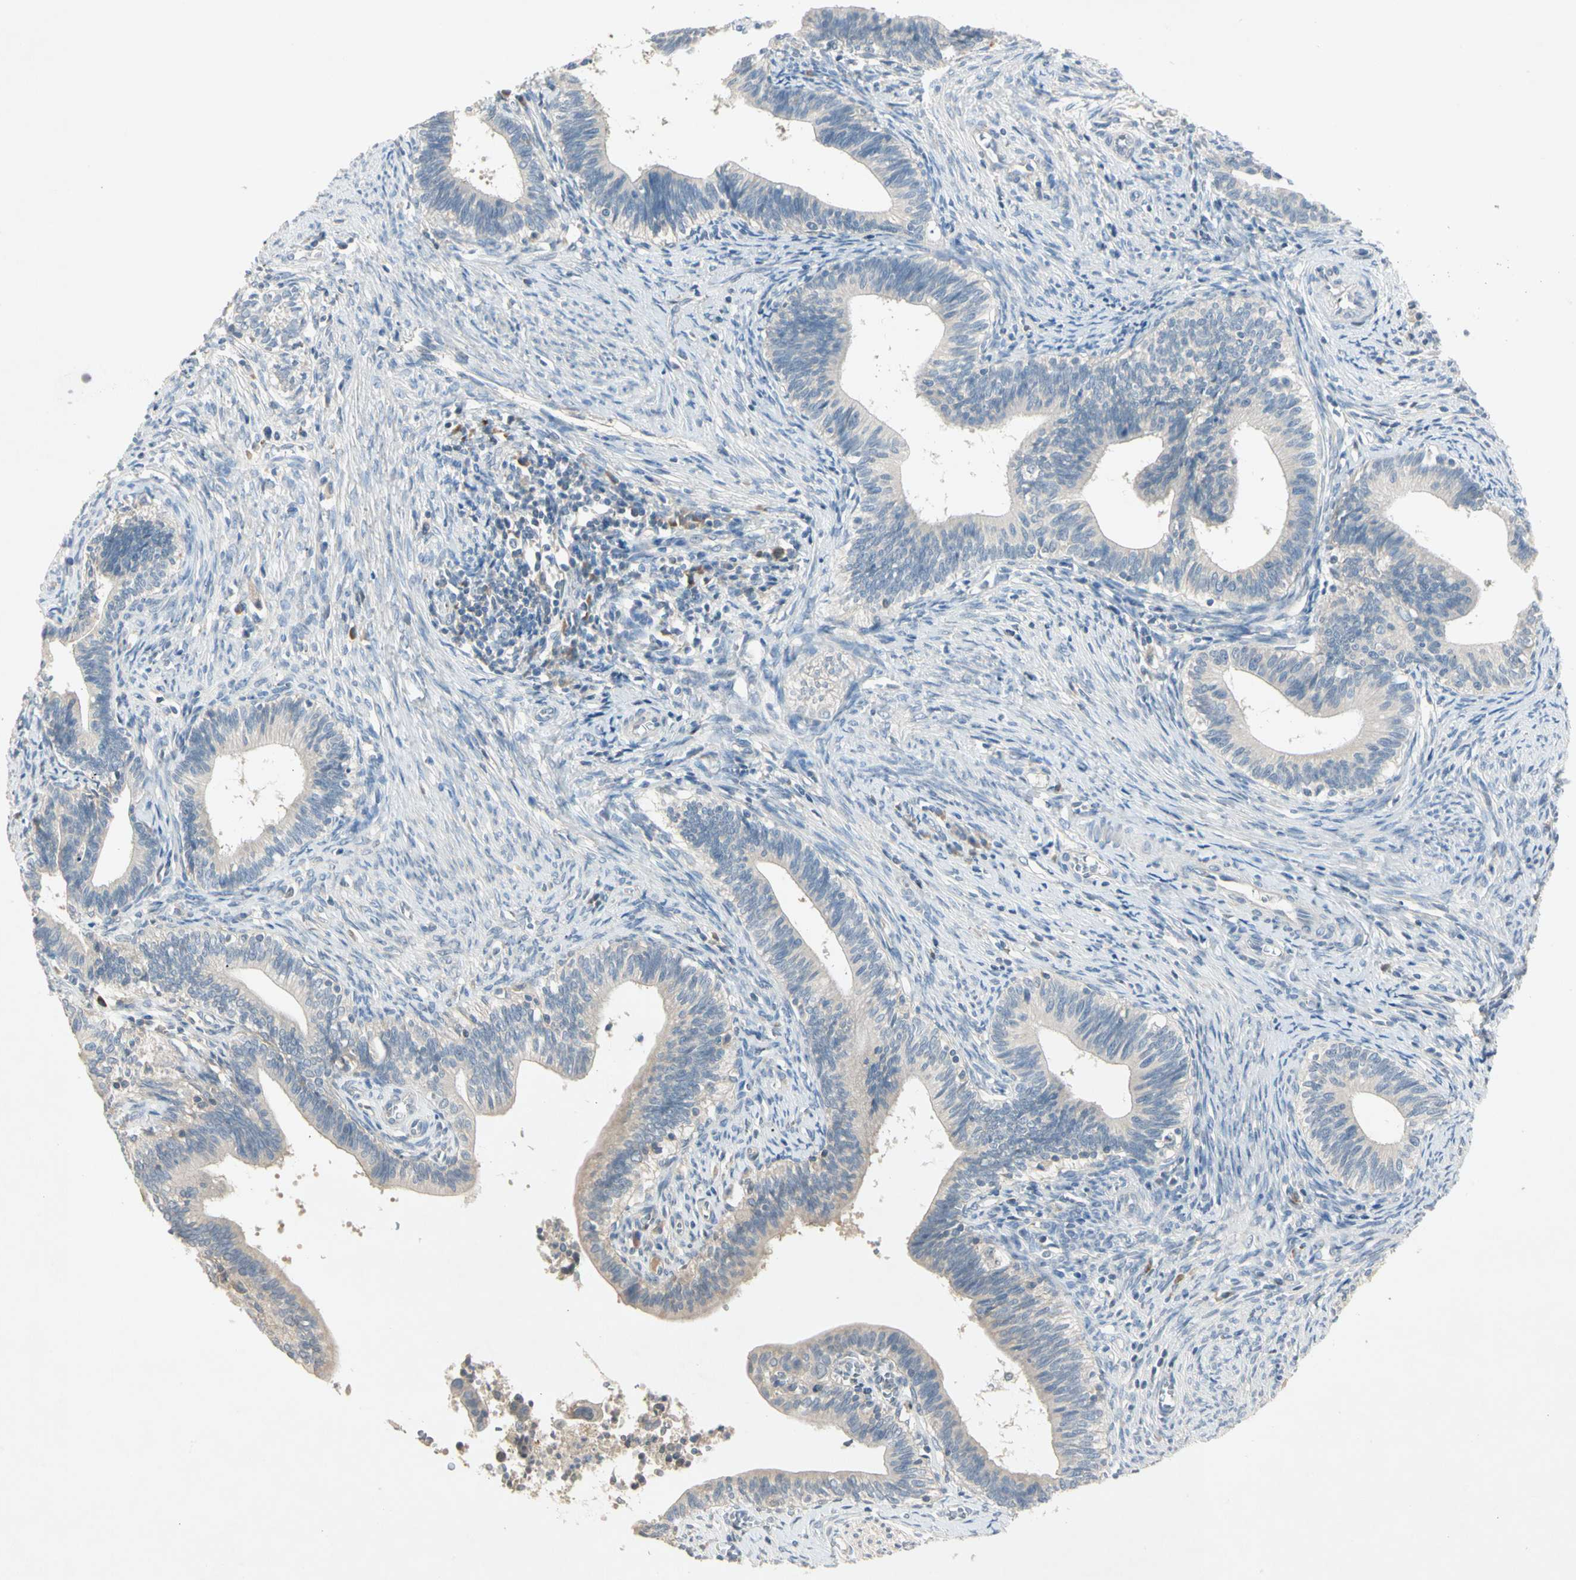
{"staining": {"intensity": "negative", "quantity": "none", "location": "none"}, "tissue": "cervical cancer", "cell_type": "Tumor cells", "image_type": "cancer", "snomed": [{"axis": "morphology", "description": "Adenocarcinoma, NOS"}, {"axis": "topography", "description": "Cervix"}], "caption": "Immunohistochemistry image of neoplastic tissue: human cervical cancer stained with DAB (3,3'-diaminobenzidine) reveals no significant protein staining in tumor cells. (Stains: DAB immunohistochemistry (IHC) with hematoxylin counter stain, Microscopy: brightfield microscopy at high magnification).", "gene": "PRSS21", "patient": {"sex": "female", "age": 44}}